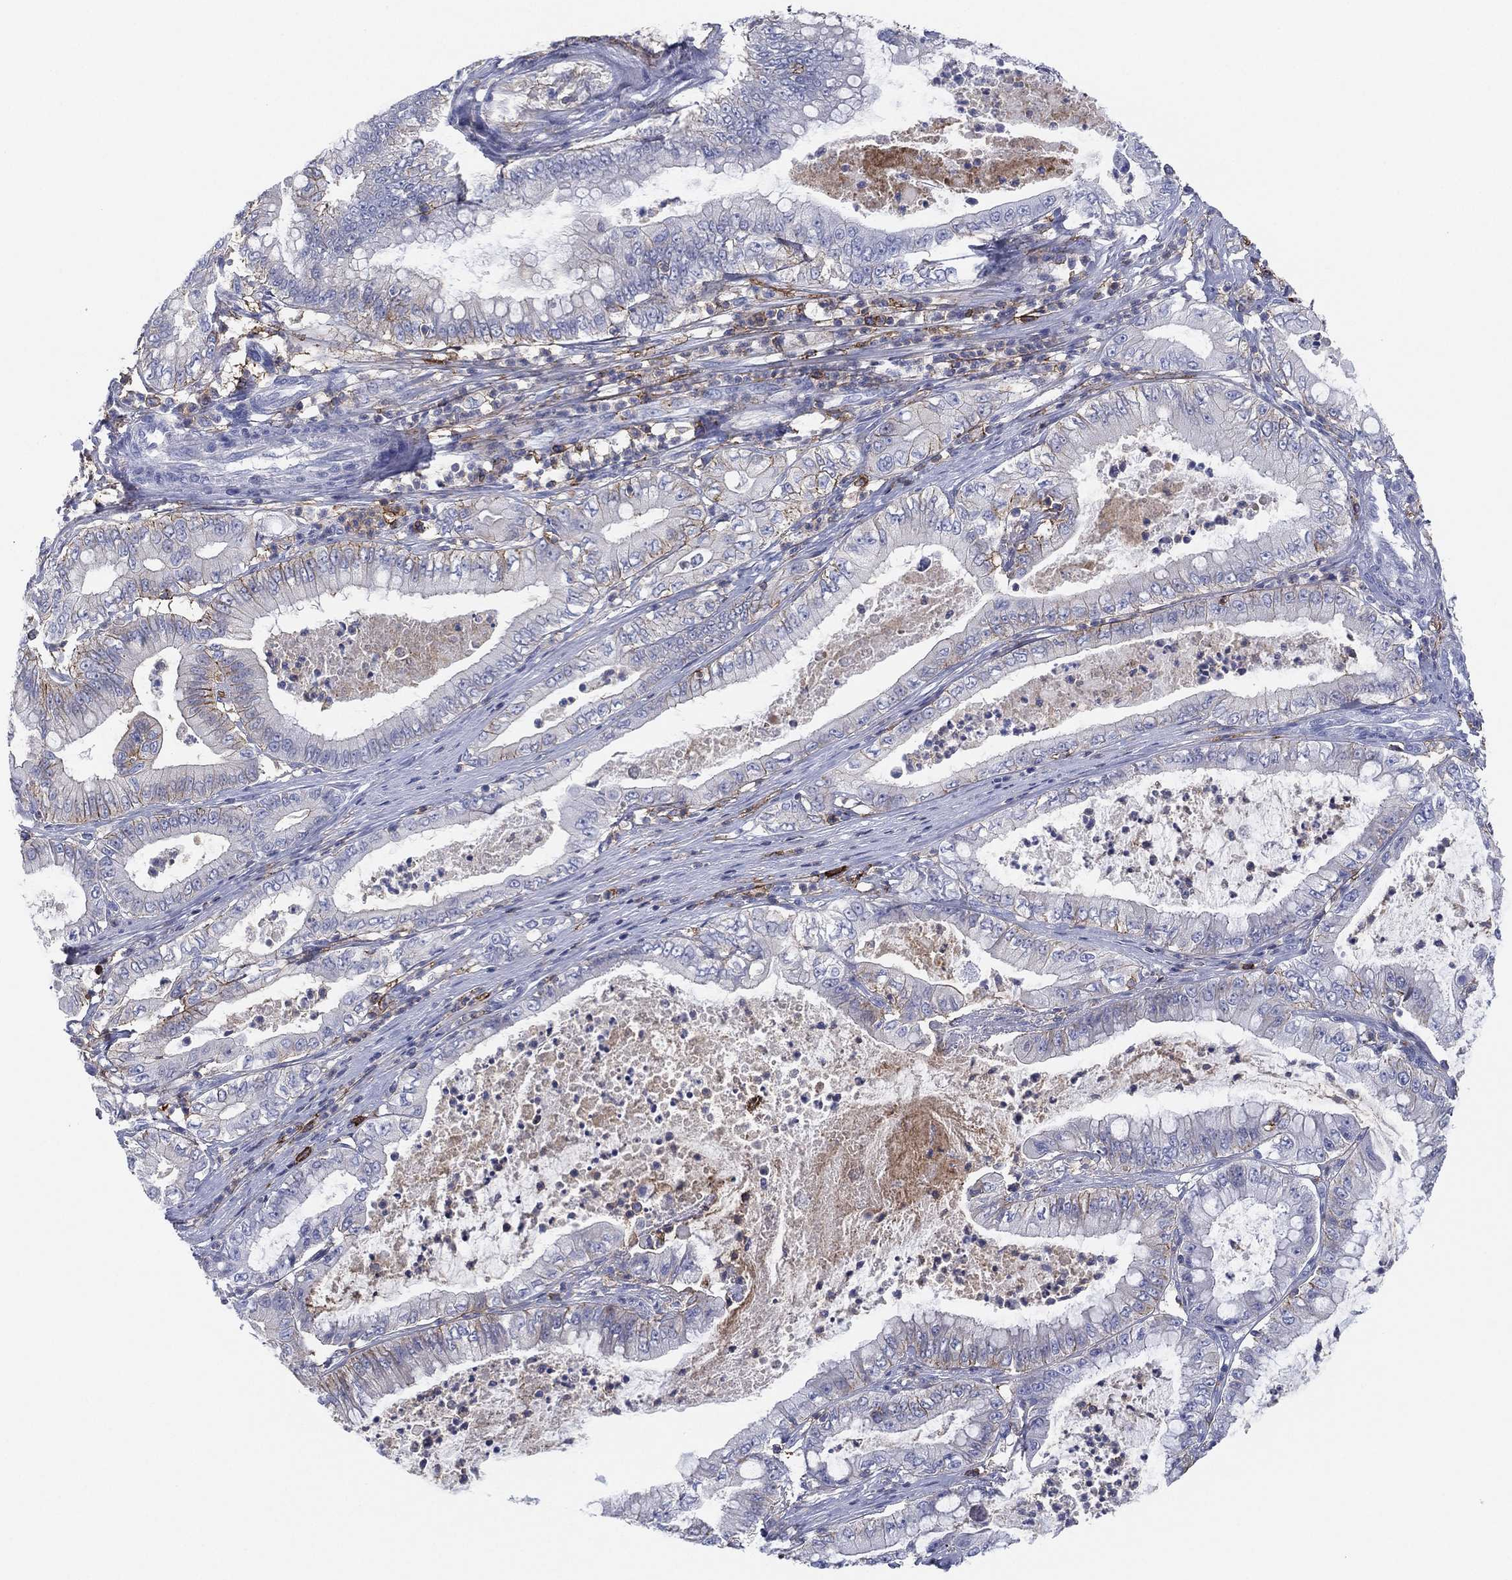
{"staining": {"intensity": "negative", "quantity": "none", "location": "none"}, "tissue": "pancreatic cancer", "cell_type": "Tumor cells", "image_type": "cancer", "snomed": [{"axis": "morphology", "description": "Adenocarcinoma, NOS"}, {"axis": "topography", "description": "Pancreas"}], "caption": "Protein analysis of pancreatic adenocarcinoma exhibits no significant positivity in tumor cells.", "gene": "SELPLG", "patient": {"sex": "male", "age": 71}}